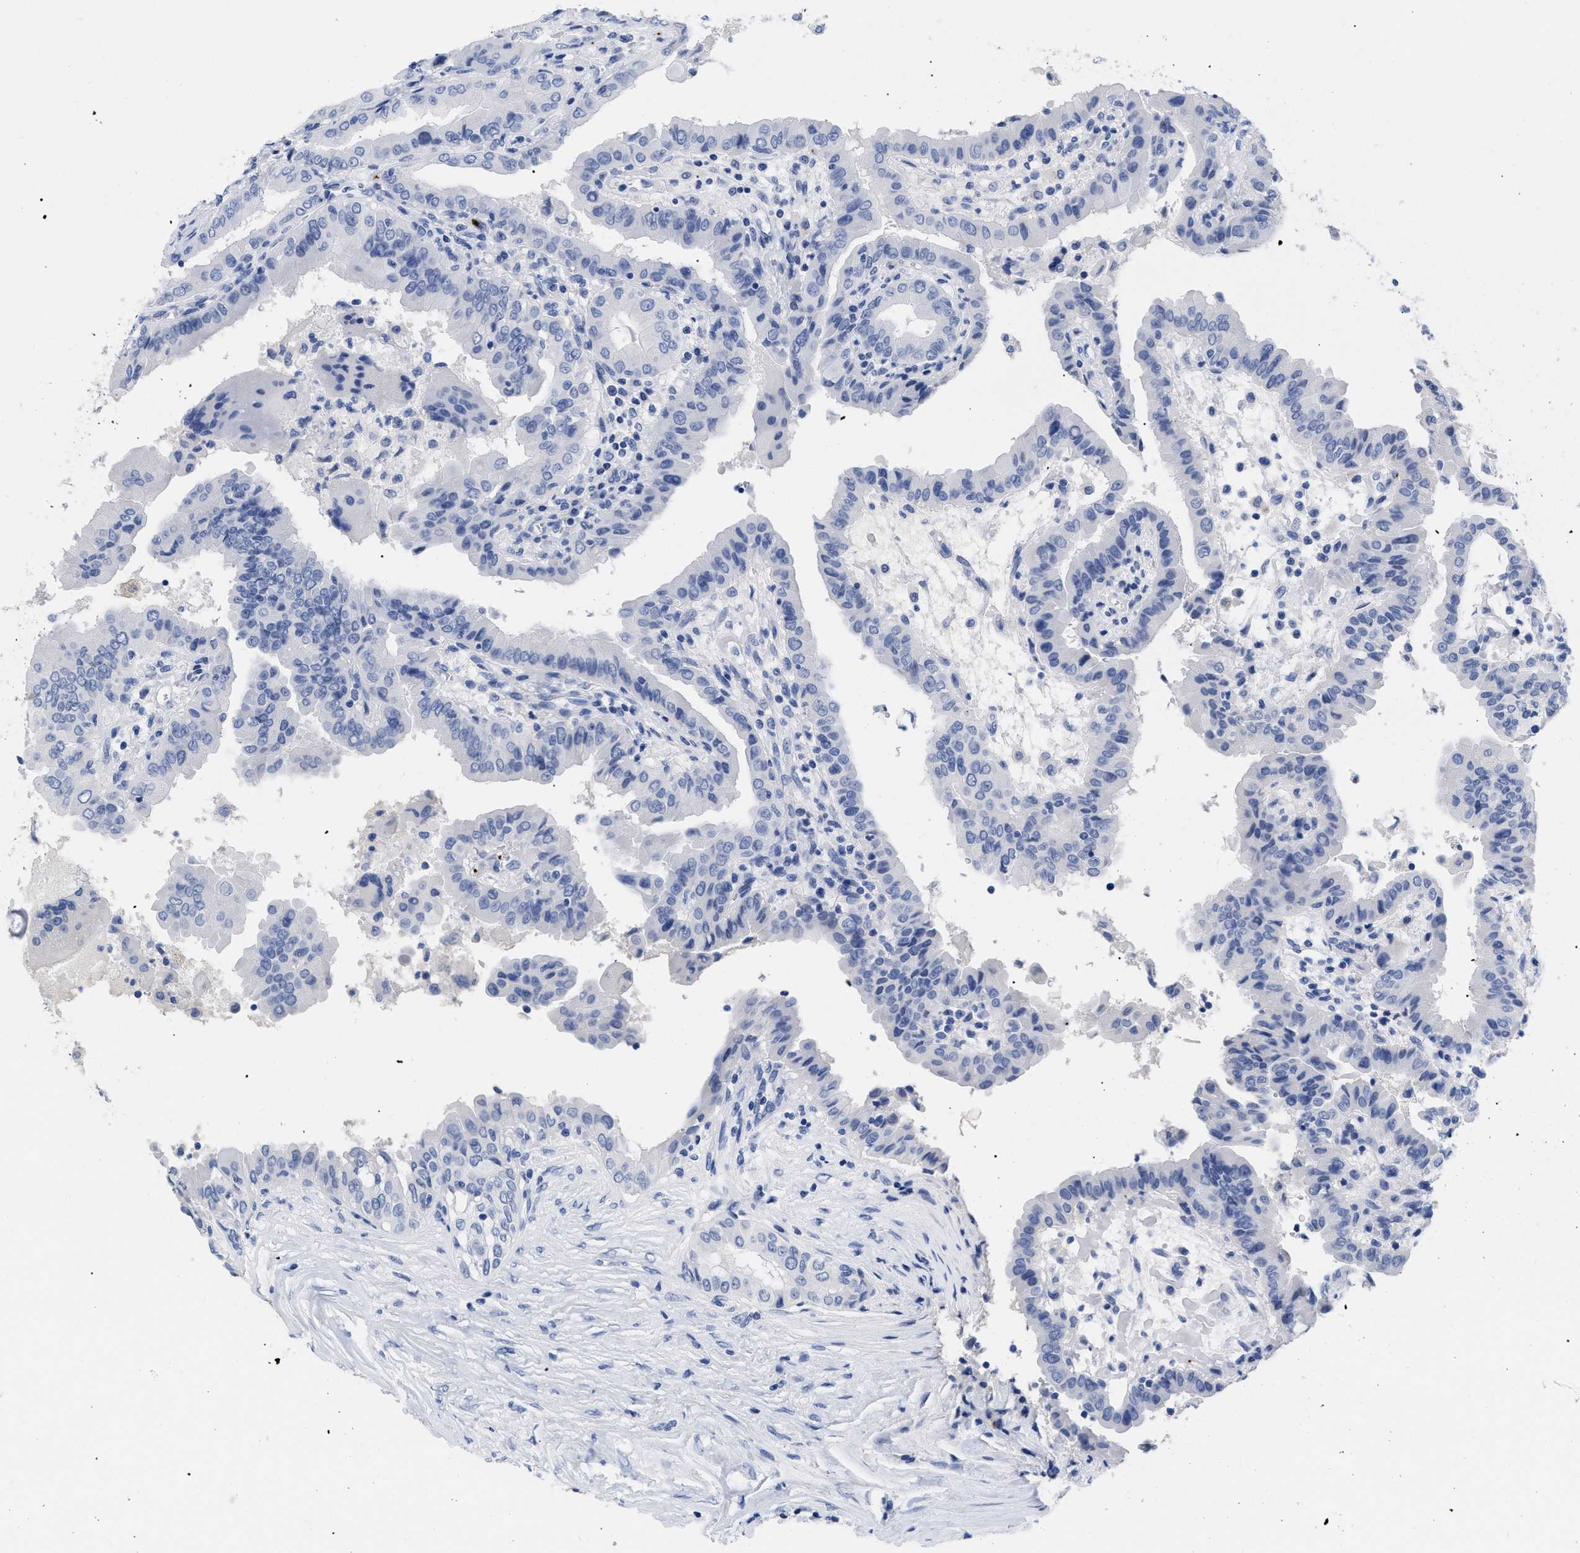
{"staining": {"intensity": "negative", "quantity": "none", "location": "none"}, "tissue": "thyroid cancer", "cell_type": "Tumor cells", "image_type": "cancer", "snomed": [{"axis": "morphology", "description": "Papillary adenocarcinoma, NOS"}, {"axis": "topography", "description": "Thyroid gland"}], "caption": "Tumor cells are negative for protein expression in human papillary adenocarcinoma (thyroid).", "gene": "TREML1", "patient": {"sex": "male", "age": 33}}